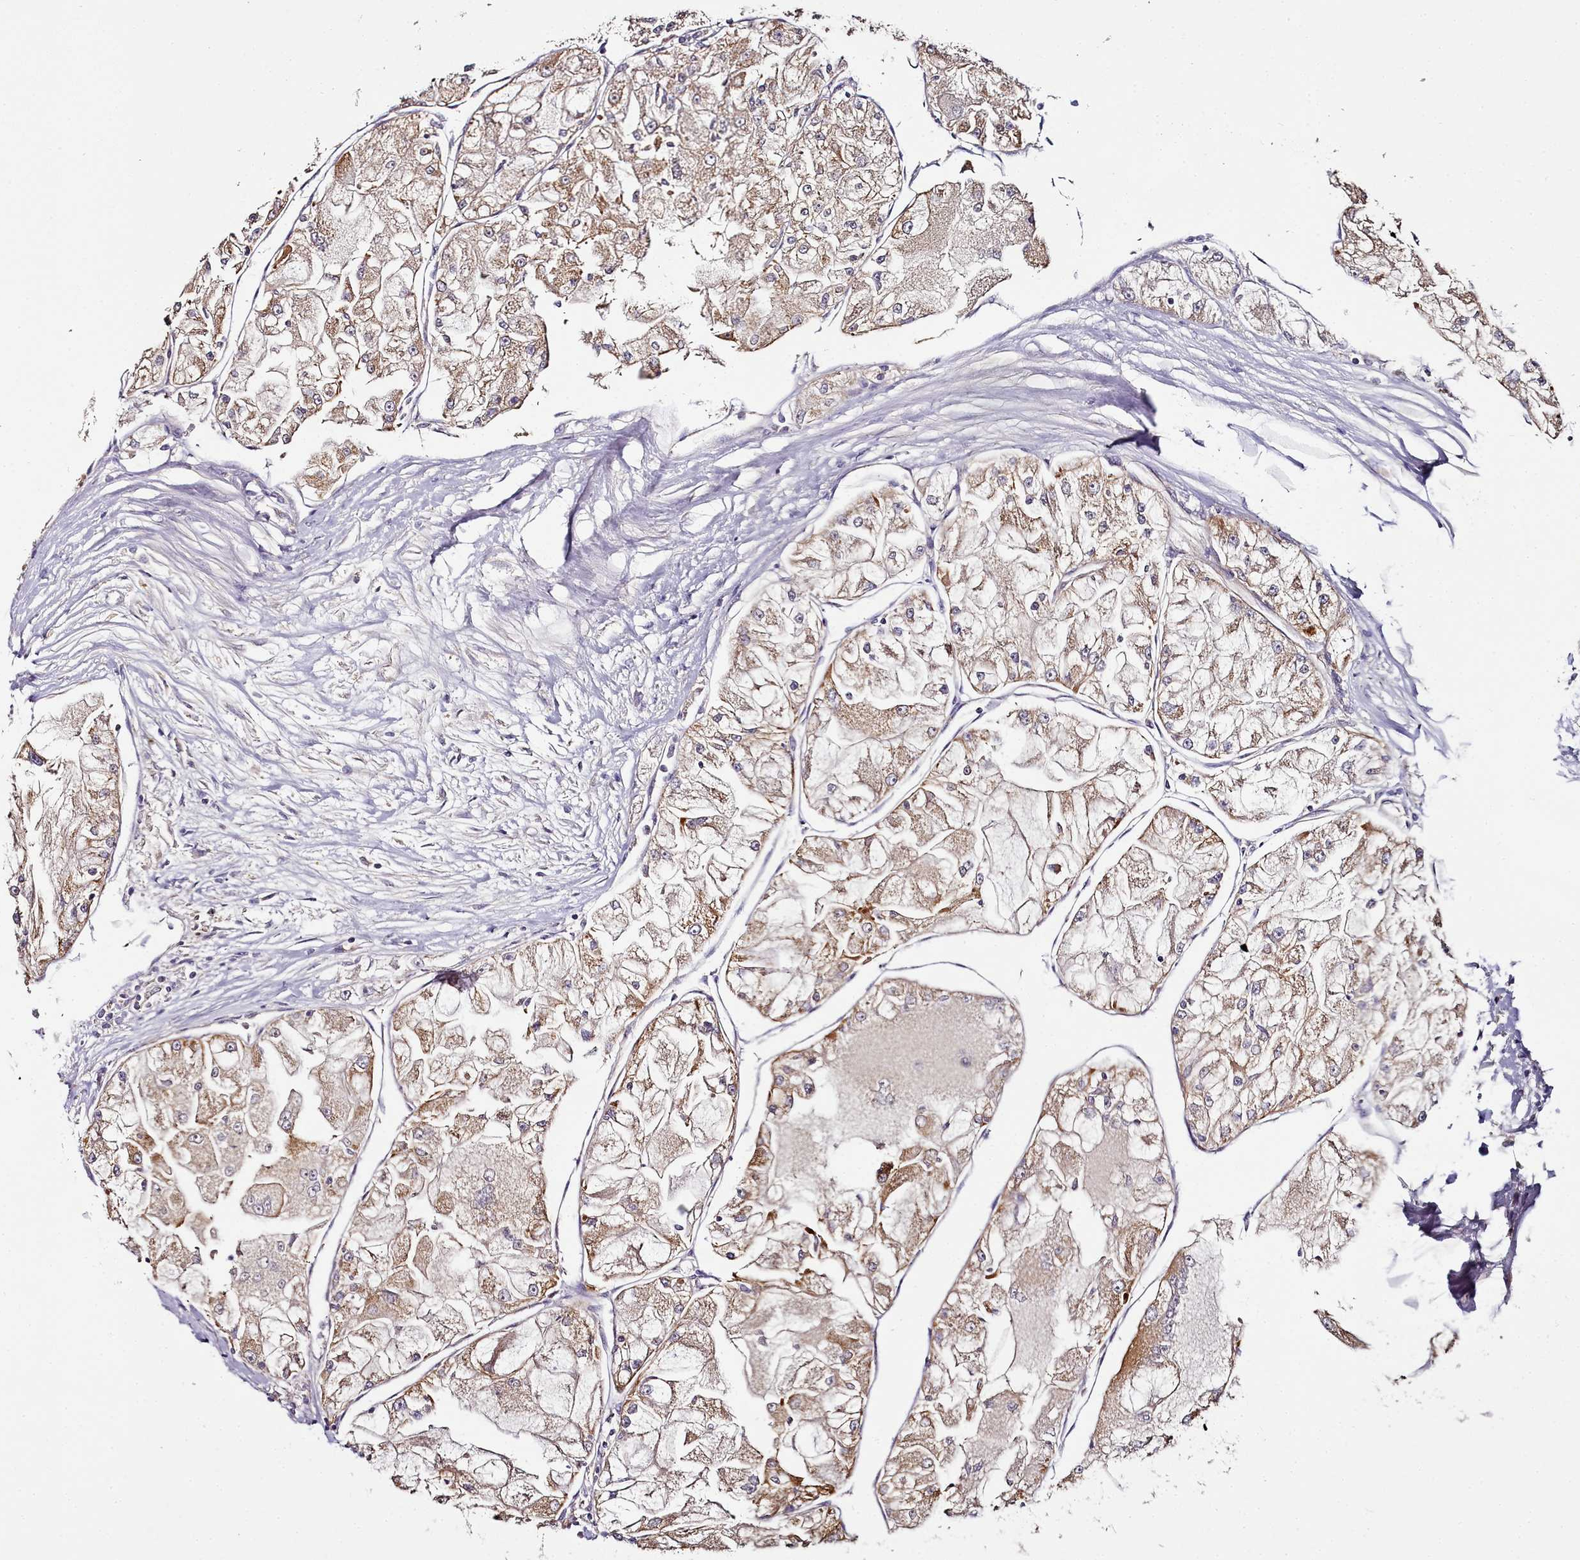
{"staining": {"intensity": "moderate", "quantity": ">75%", "location": "cytoplasmic/membranous"}, "tissue": "renal cancer", "cell_type": "Tumor cells", "image_type": "cancer", "snomed": [{"axis": "morphology", "description": "Adenocarcinoma, NOS"}, {"axis": "topography", "description": "Kidney"}], "caption": "An image of renal cancer (adenocarcinoma) stained for a protein reveals moderate cytoplasmic/membranous brown staining in tumor cells.", "gene": "ACSS1", "patient": {"sex": "female", "age": 72}}